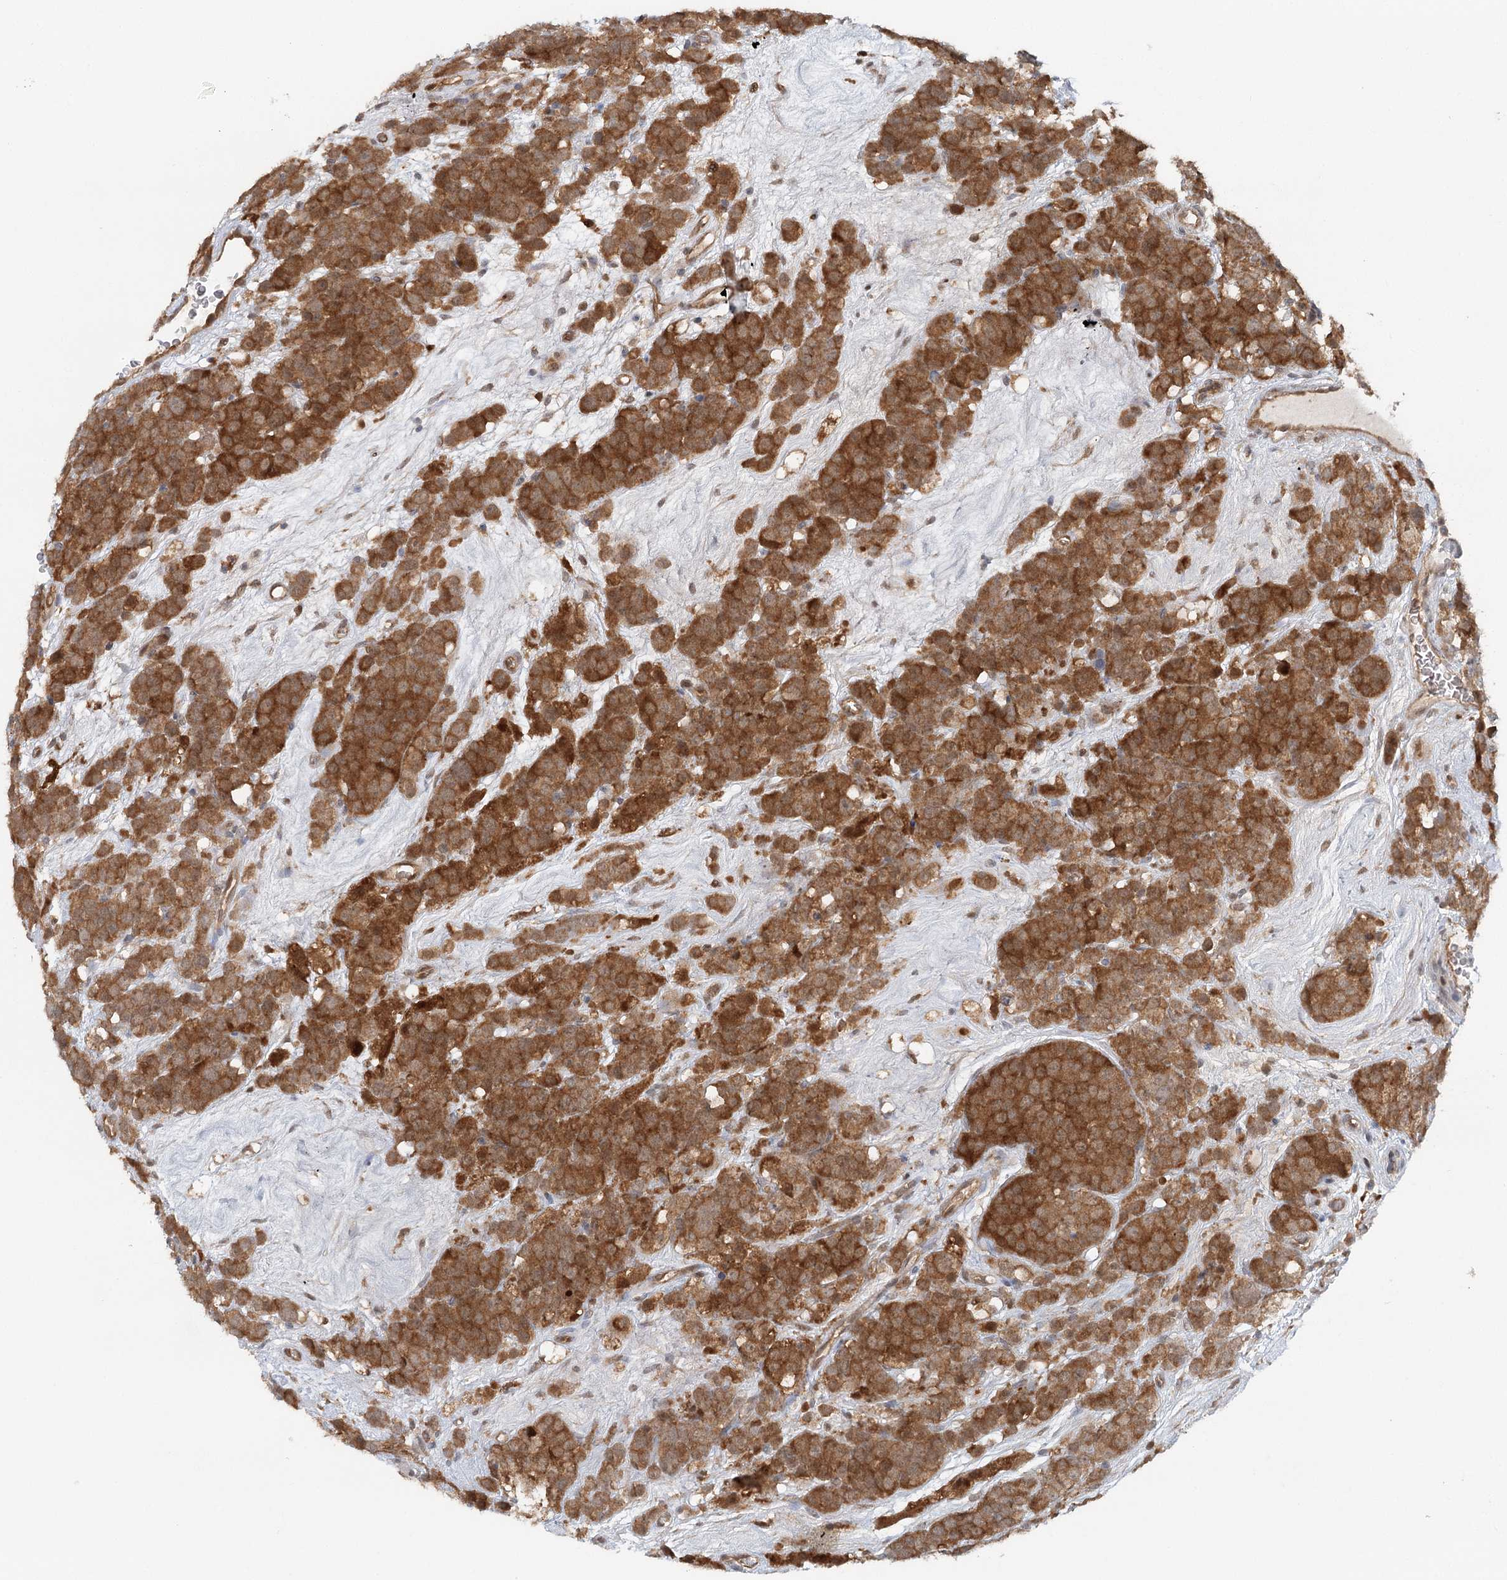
{"staining": {"intensity": "strong", "quantity": ">75%", "location": "cytoplasmic/membranous"}, "tissue": "testis cancer", "cell_type": "Tumor cells", "image_type": "cancer", "snomed": [{"axis": "morphology", "description": "Seminoma, NOS"}, {"axis": "topography", "description": "Testis"}], "caption": "Testis cancer (seminoma) stained for a protein (brown) exhibits strong cytoplasmic/membranous positive positivity in about >75% of tumor cells.", "gene": "GBE1", "patient": {"sex": "male", "age": 71}}